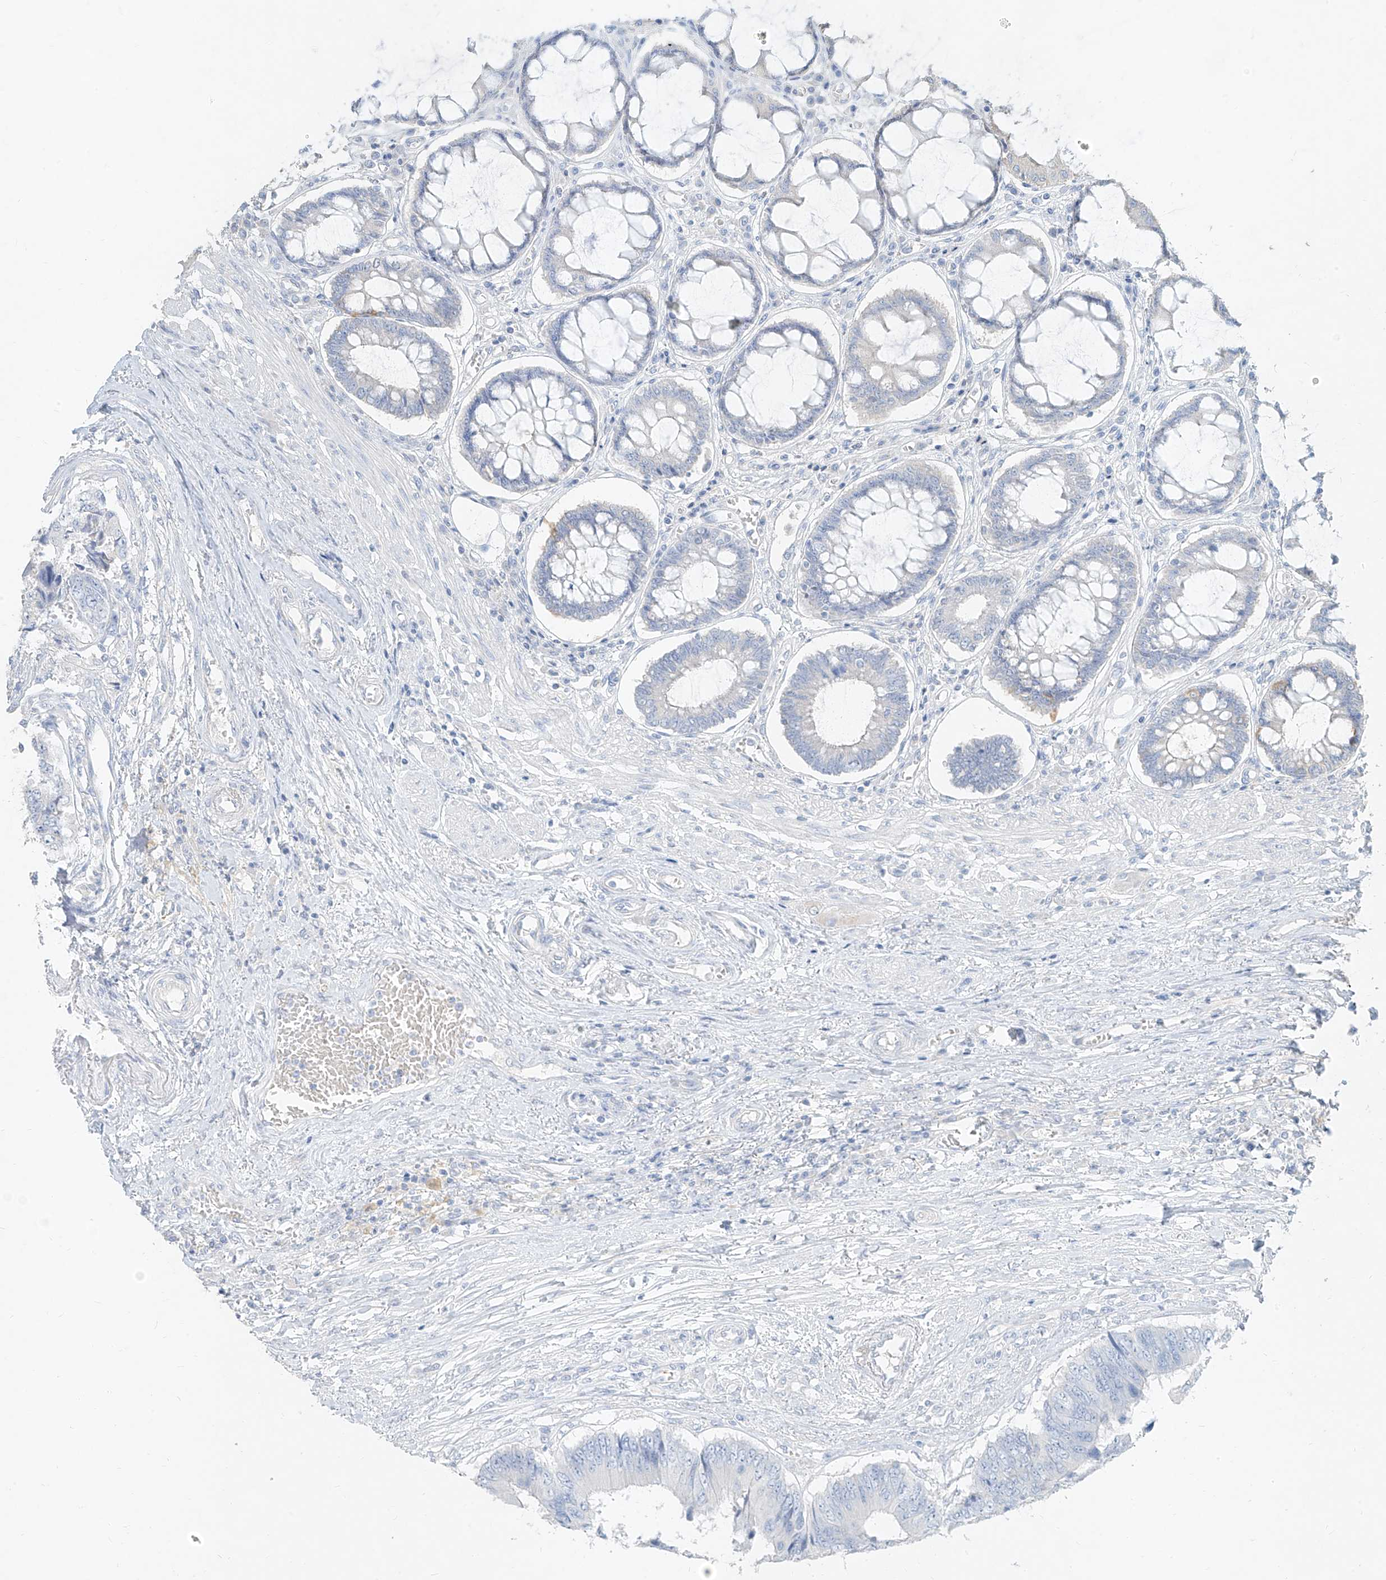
{"staining": {"intensity": "negative", "quantity": "none", "location": "none"}, "tissue": "colorectal cancer", "cell_type": "Tumor cells", "image_type": "cancer", "snomed": [{"axis": "morphology", "description": "Adenocarcinoma, NOS"}, {"axis": "topography", "description": "Rectum"}], "caption": "Protein analysis of colorectal cancer exhibits no significant staining in tumor cells.", "gene": "ZZEF1", "patient": {"sex": "male", "age": 84}}